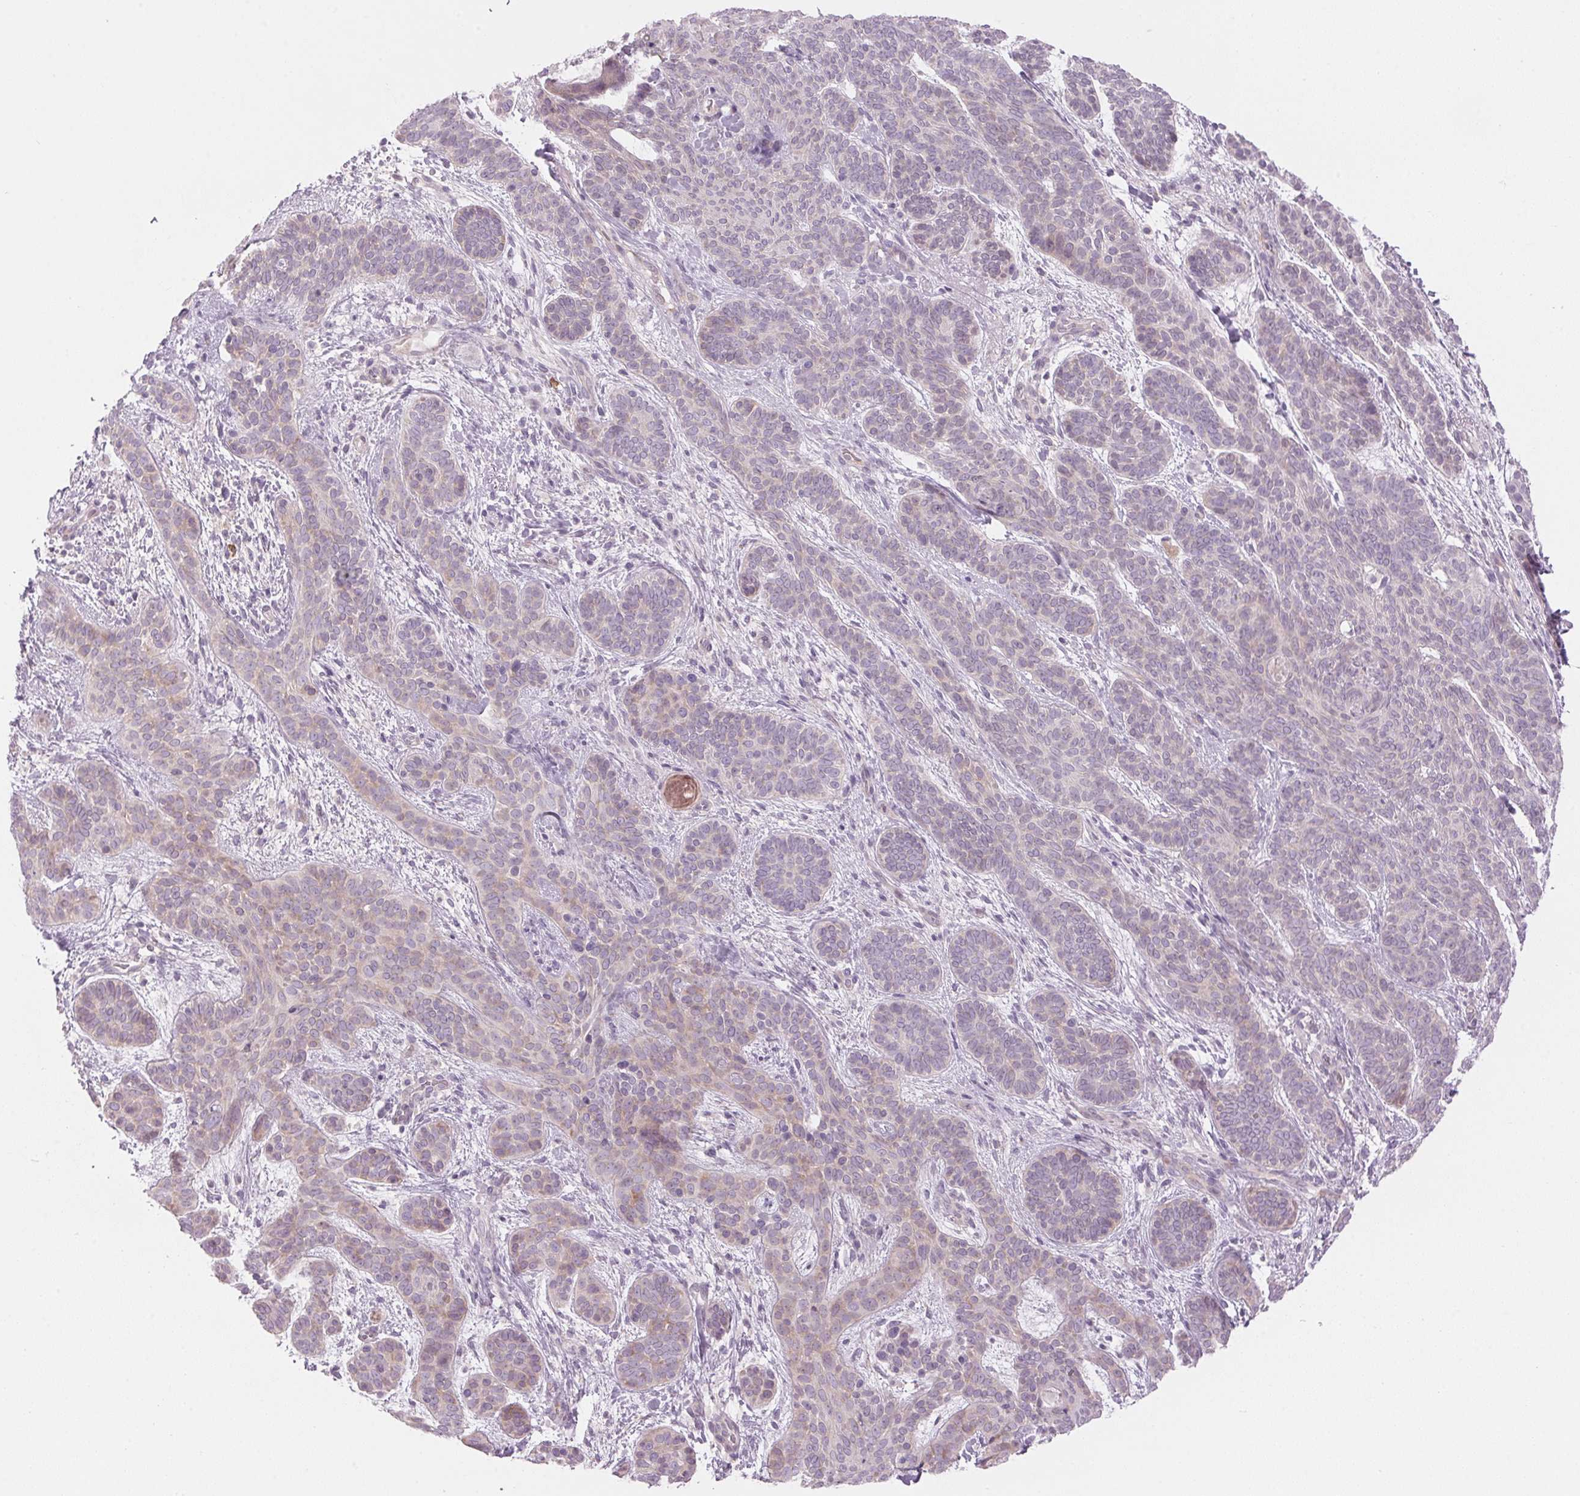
{"staining": {"intensity": "weak", "quantity": "<25%", "location": "cytoplasmic/membranous"}, "tissue": "skin cancer", "cell_type": "Tumor cells", "image_type": "cancer", "snomed": [{"axis": "morphology", "description": "Basal cell carcinoma"}, {"axis": "topography", "description": "Skin"}], "caption": "This histopathology image is of skin cancer stained with IHC to label a protein in brown with the nuclei are counter-stained blue. There is no expression in tumor cells. (Immunohistochemistry, brightfield microscopy, high magnification).", "gene": "GNMT", "patient": {"sex": "female", "age": 82}}